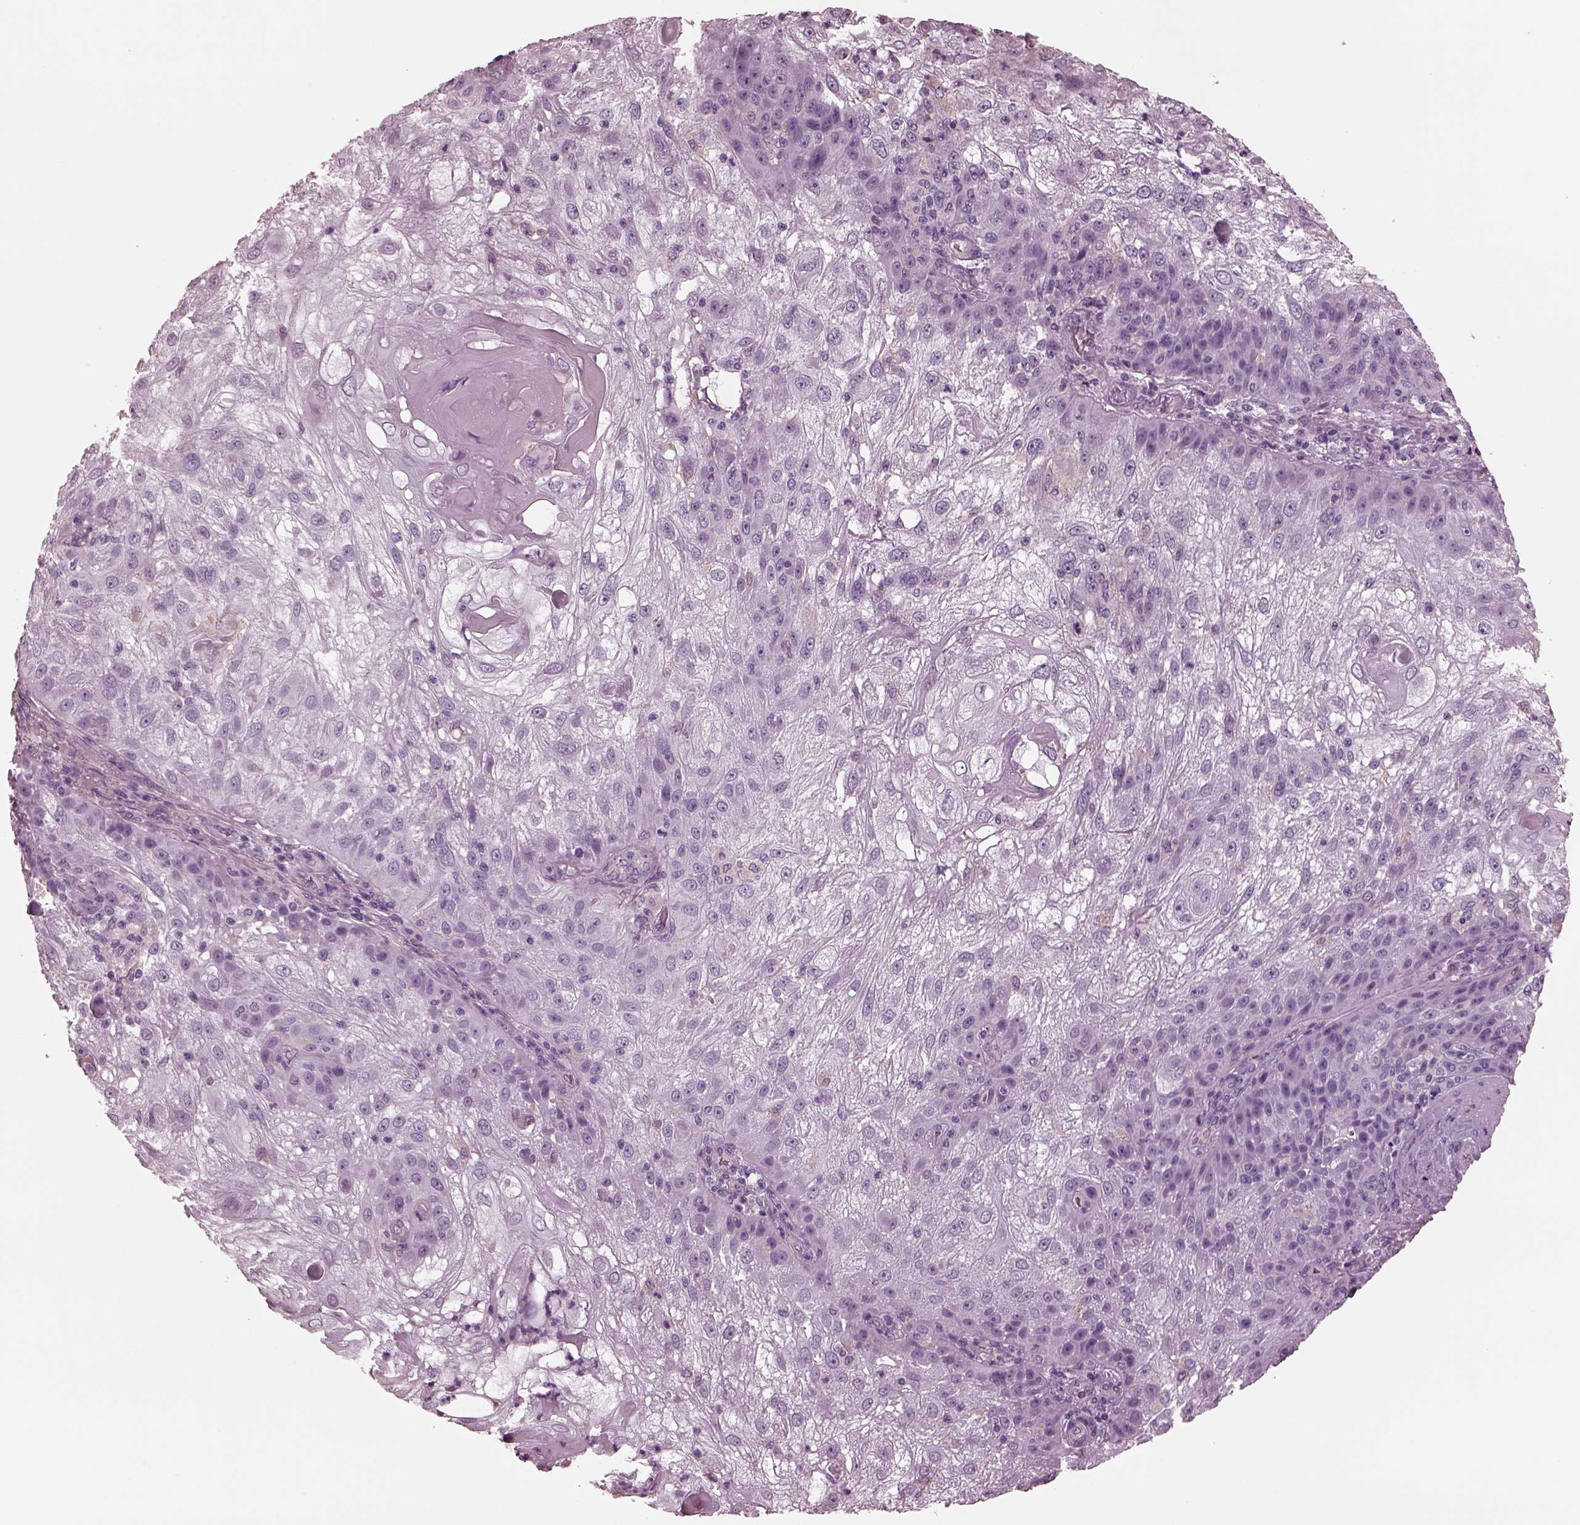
{"staining": {"intensity": "negative", "quantity": "none", "location": "none"}, "tissue": "skin cancer", "cell_type": "Tumor cells", "image_type": "cancer", "snomed": [{"axis": "morphology", "description": "Normal tissue, NOS"}, {"axis": "morphology", "description": "Squamous cell carcinoma, NOS"}, {"axis": "topography", "description": "Skin"}], "caption": "An image of human skin cancer (squamous cell carcinoma) is negative for staining in tumor cells.", "gene": "CGA", "patient": {"sex": "female", "age": 83}}